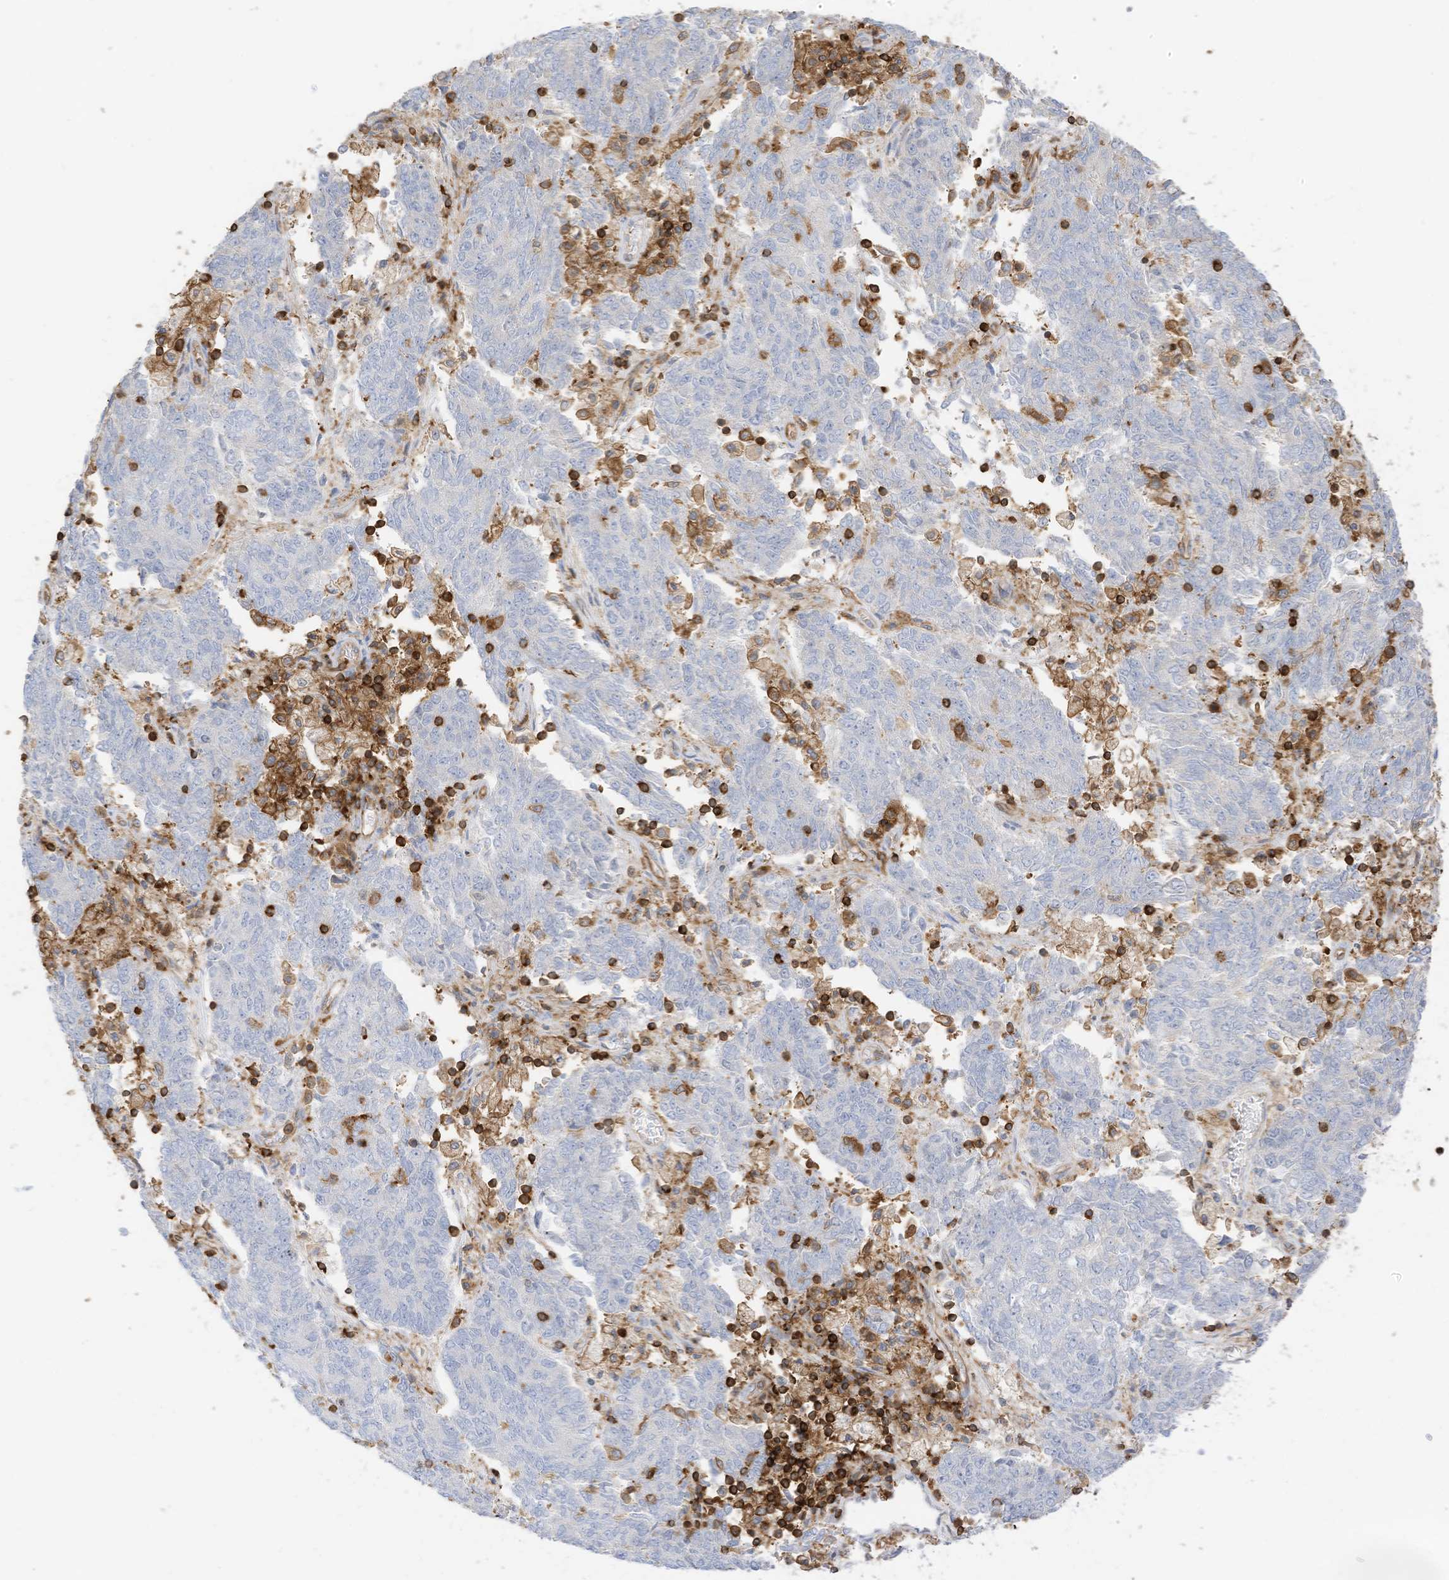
{"staining": {"intensity": "negative", "quantity": "none", "location": "none"}, "tissue": "endometrial cancer", "cell_type": "Tumor cells", "image_type": "cancer", "snomed": [{"axis": "morphology", "description": "Adenocarcinoma, NOS"}, {"axis": "topography", "description": "Endometrium"}], "caption": "An immunohistochemistry (IHC) image of endometrial cancer (adenocarcinoma) is shown. There is no staining in tumor cells of endometrial cancer (adenocarcinoma).", "gene": "ARHGAP25", "patient": {"sex": "female", "age": 80}}